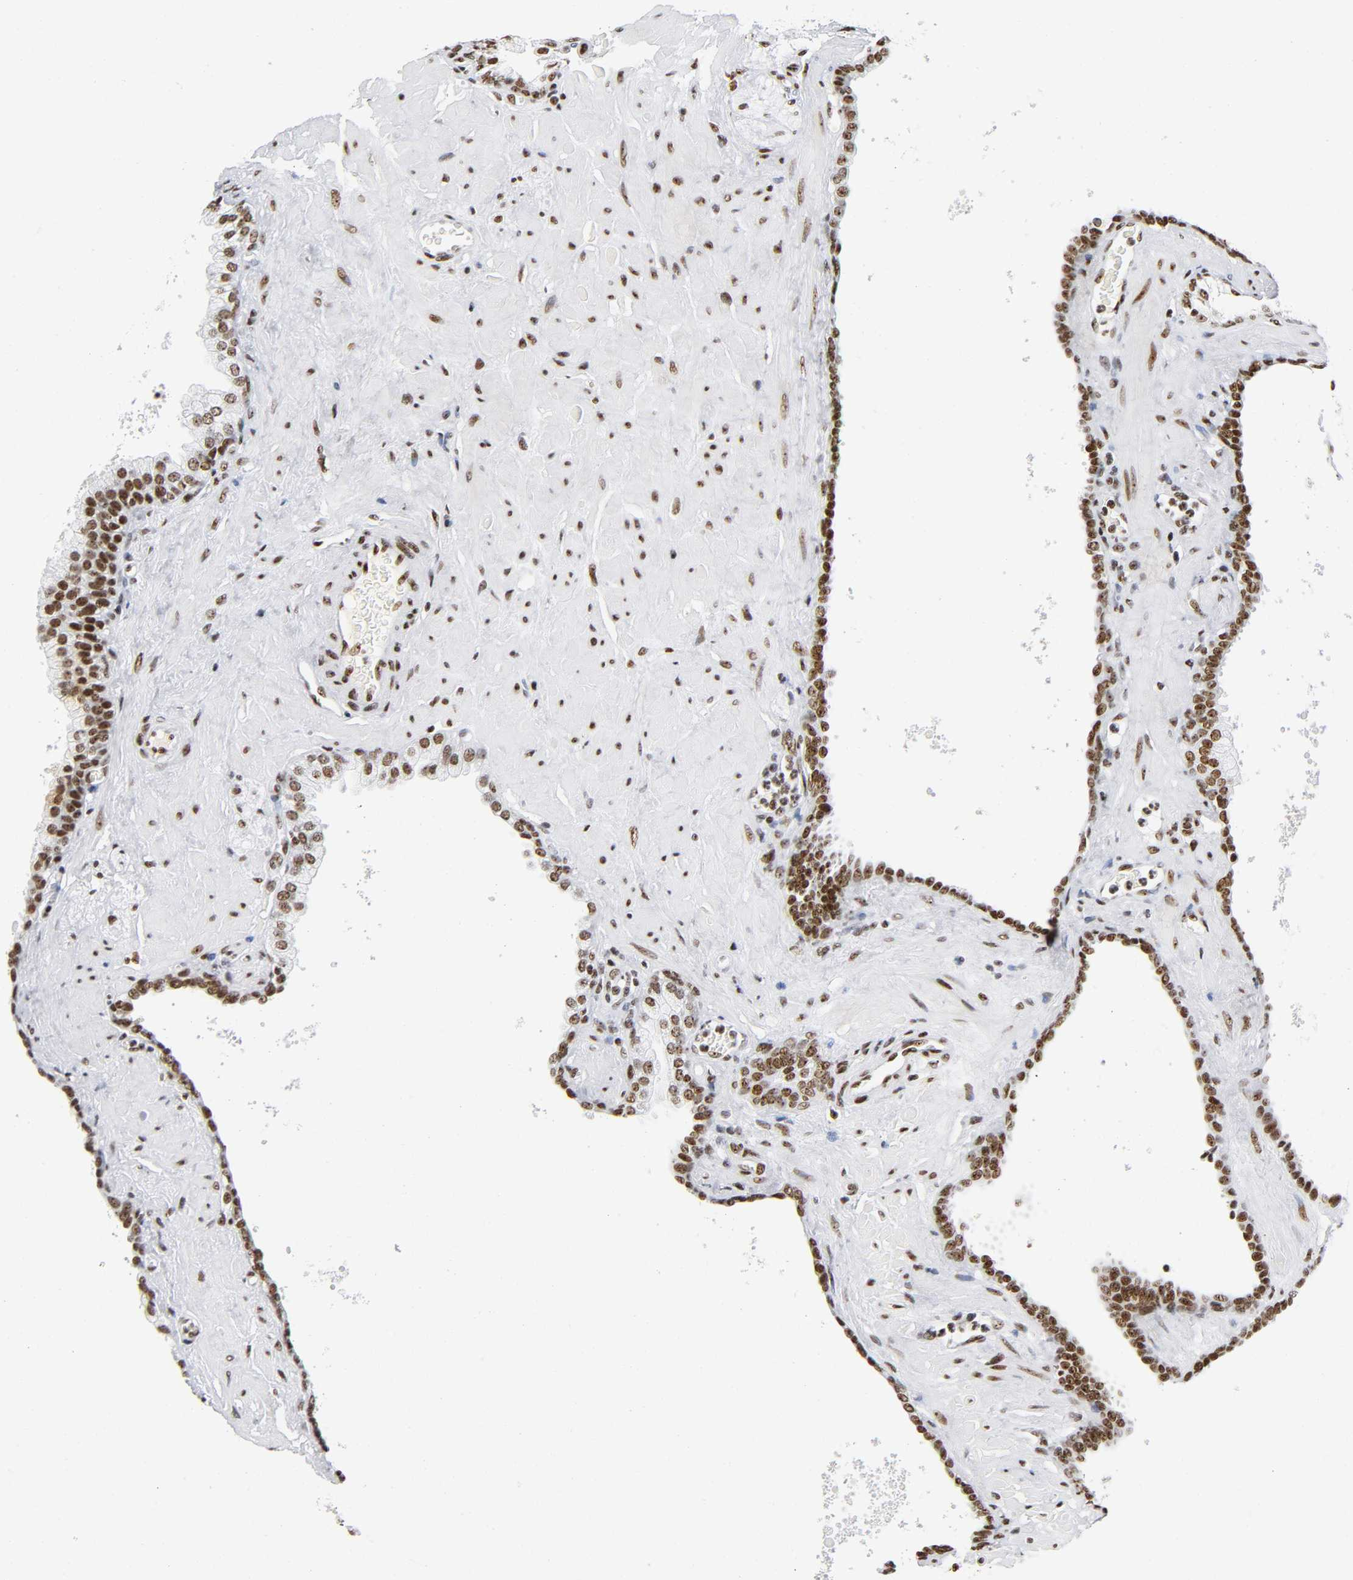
{"staining": {"intensity": "moderate", "quantity": ">75%", "location": "nuclear"}, "tissue": "prostate", "cell_type": "Glandular cells", "image_type": "normal", "snomed": [{"axis": "morphology", "description": "Normal tissue, NOS"}, {"axis": "topography", "description": "Prostate"}], "caption": "The photomicrograph demonstrates staining of unremarkable prostate, revealing moderate nuclear protein positivity (brown color) within glandular cells. Nuclei are stained in blue.", "gene": "UBTF", "patient": {"sex": "male", "age": 60}}